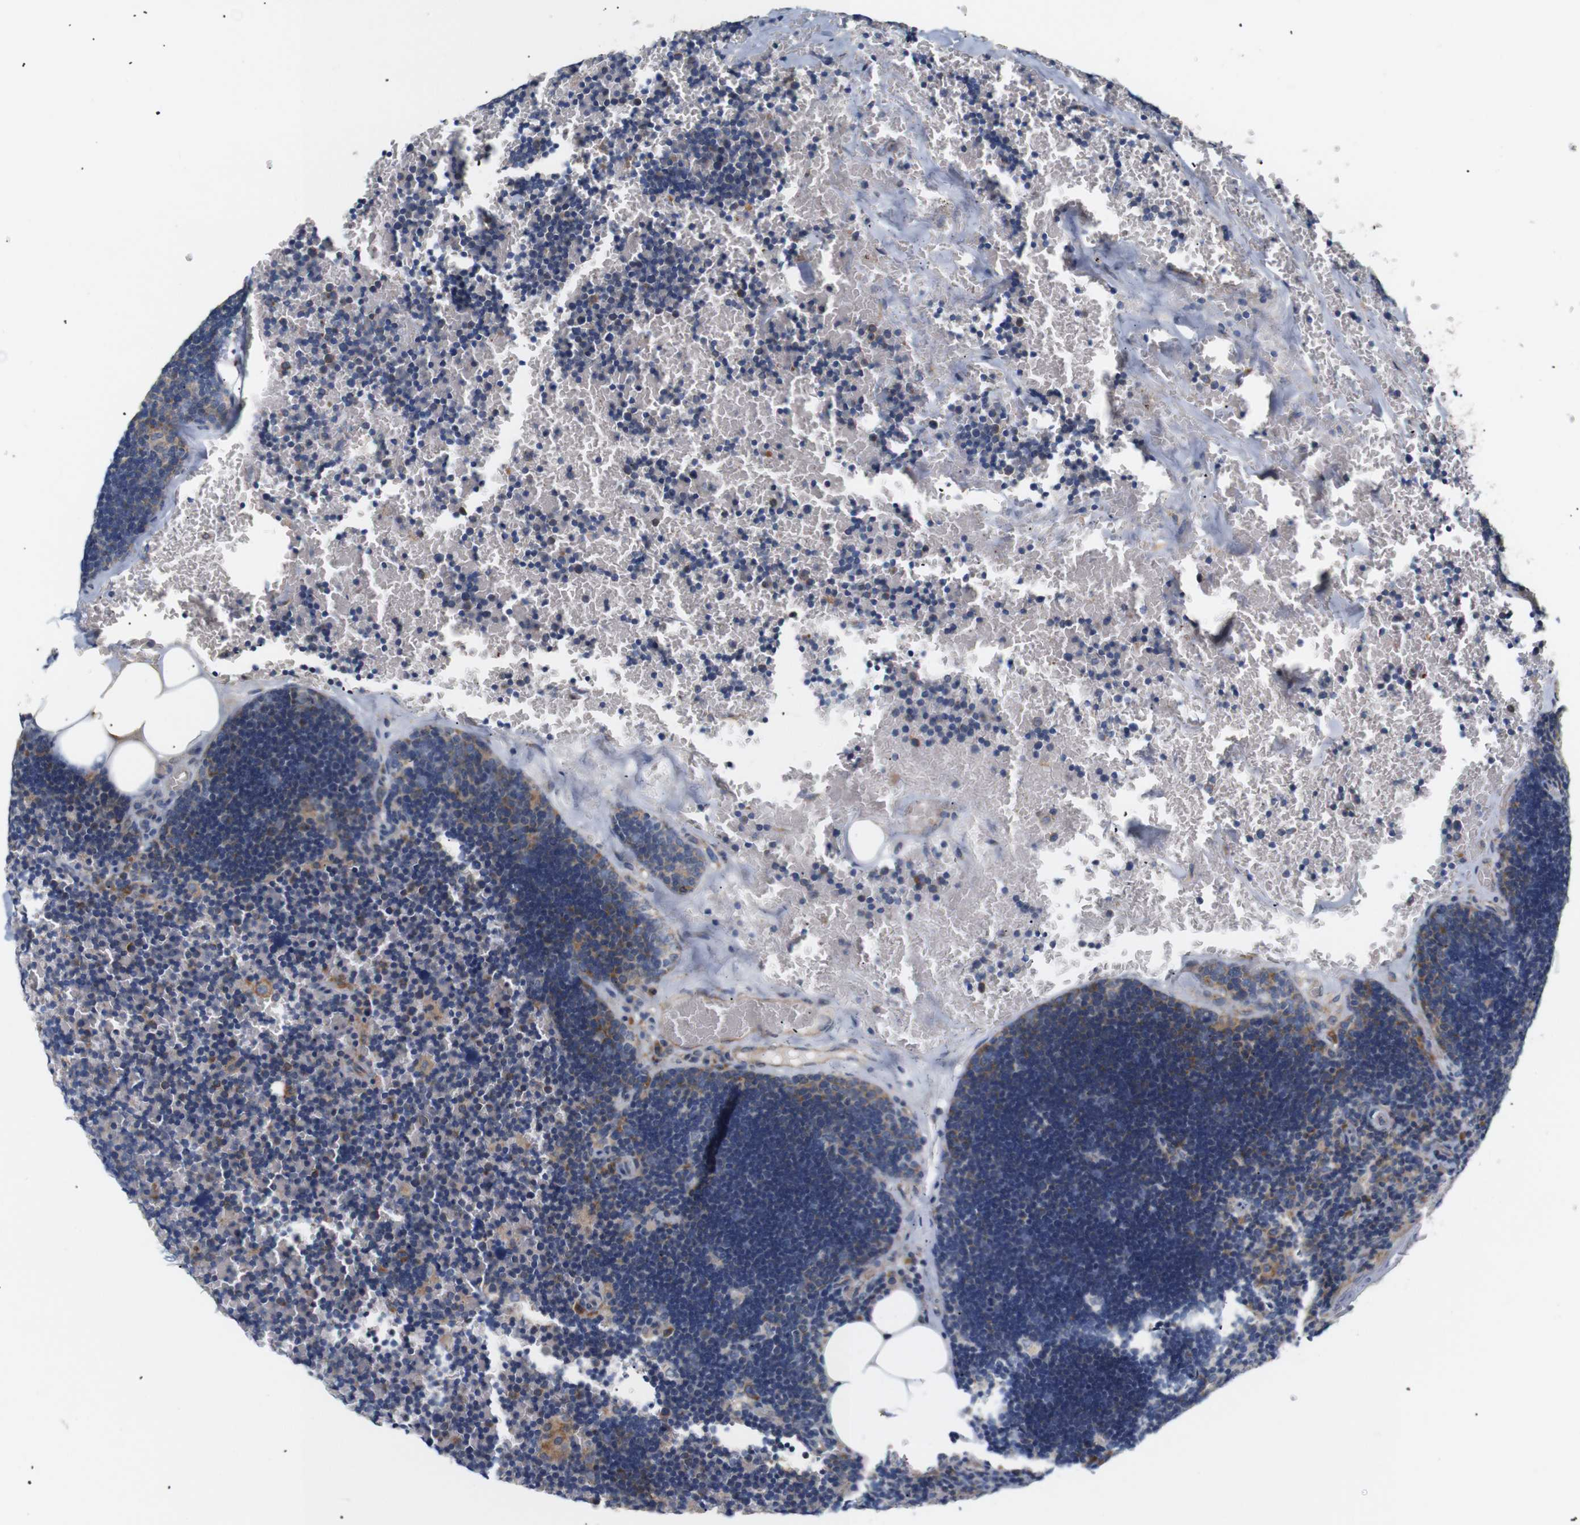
{"staining": {"intensity": "weak", "quantity": "25%-75%", "location": "cytoplasmic/membranous"}, "tissue": "lymph node", "cell_type": "Germinal center cells", "image_type": "normal", "snomed": [{"axis": "morphology", "description": "Normal tissue, NOS"}, {"axis": "topography", "description": "Lymph node"}], "caption": "Germinal center cells exhibit weak cytoplasmic/membranous positivity in approximately 25%-75% of cells in normal lymph node.", "gene": "TRIM5", "patient": {"sex": "male", "age": 33}}